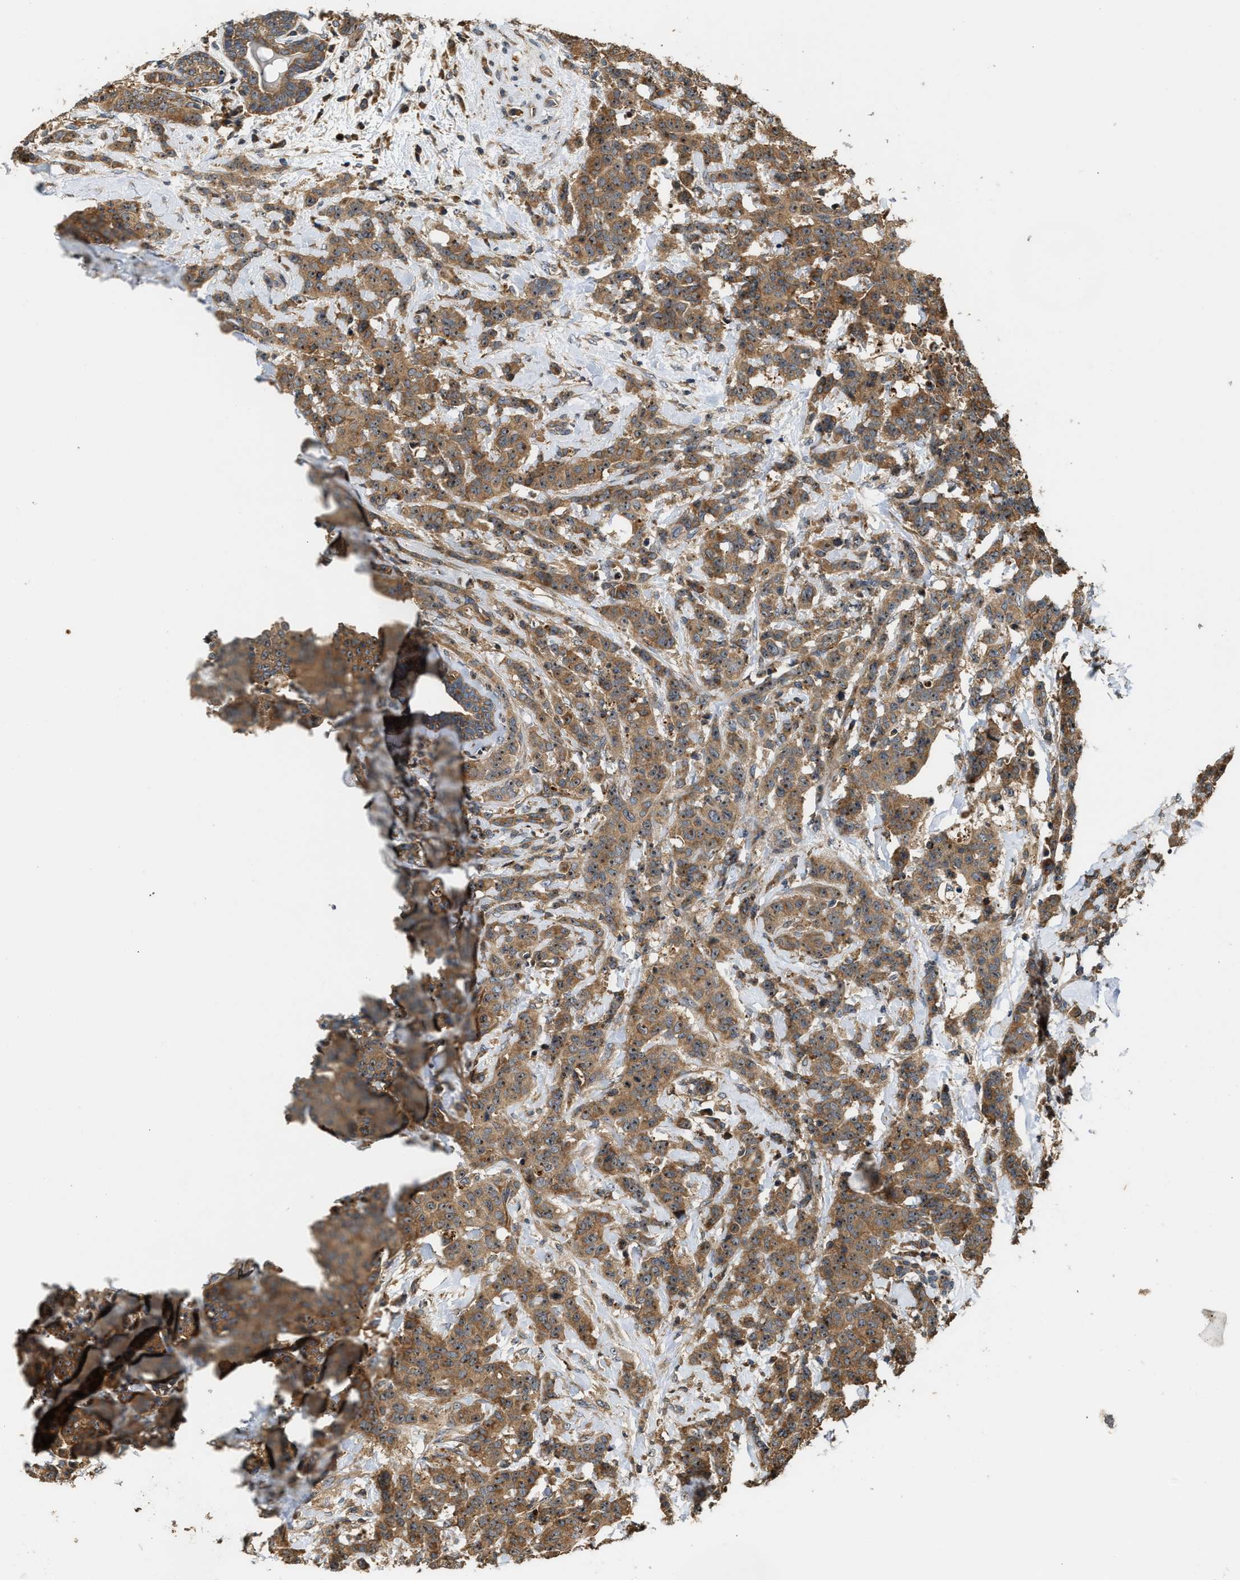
{"staining": {"intensity": "moderate", "quantity": ">75%", "location": "cytoplasmic/membranous"}, "tissue": "breast cancer", "cell_type": "Tumor cells", "image_type": "cancer", "snomed": [{"axis": "morphology", "description": "Normal tissue, NOS"}, {"axis": "morphology", "description": "Duct carcinoma"}, {"axis": "topography", "description": "Breast"}], "caption": "The photomicrograph exhibits immunohistochemical staining of breast cancer (infiltrating ductal carcinoma). There is moderate cytoplasmic/membranous expression is seen in about >75% of tumor cells.", "gene": "SNX5", "patient": {"sex": "female", "age": 40}}